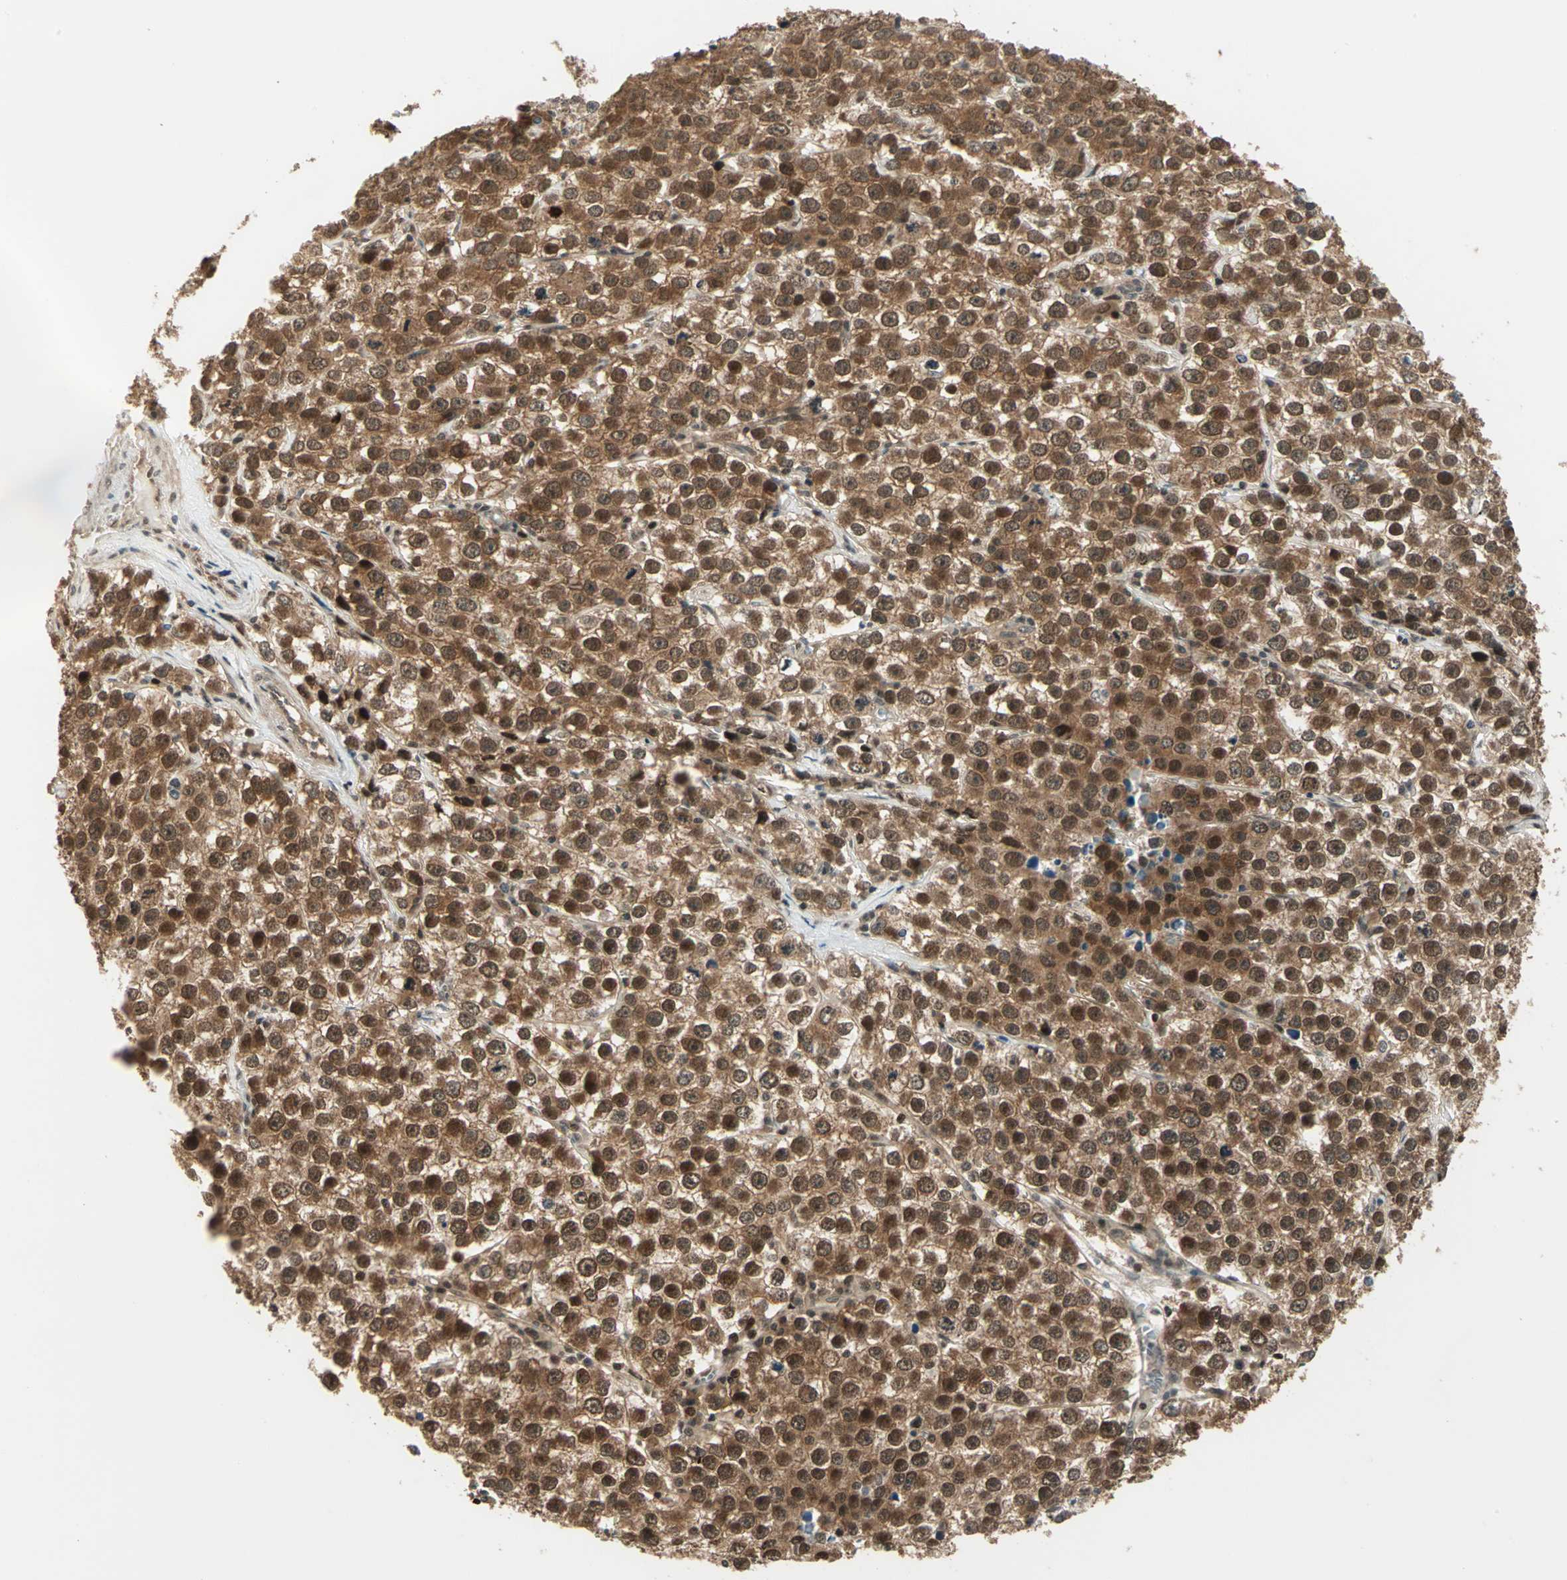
{"staining": {"intensity": "moderate", "quantity": ">75%", "location": "cytoplasmic/membranous,nuclear"}, "tissue": "testis cancer", "cell_type": "Tumor cells", "image_type": "cancer", "snomed": [{"axis": "morphology", "description": "Seminoma, NOS"}, {"axis": "morphology", "description": "Carcinoma, Embryonal, NOS"}, {"axis": "topography", "description": "Testis"}], "caption": "Immunohistochemical staining of testis cancer reveals medium levels of moderate cytoplasmic/membranous and nuclear positivity in about >75% of tumor cells.", "gene": "PSMC3", "patient": {"sex": "male", "age": 52}}